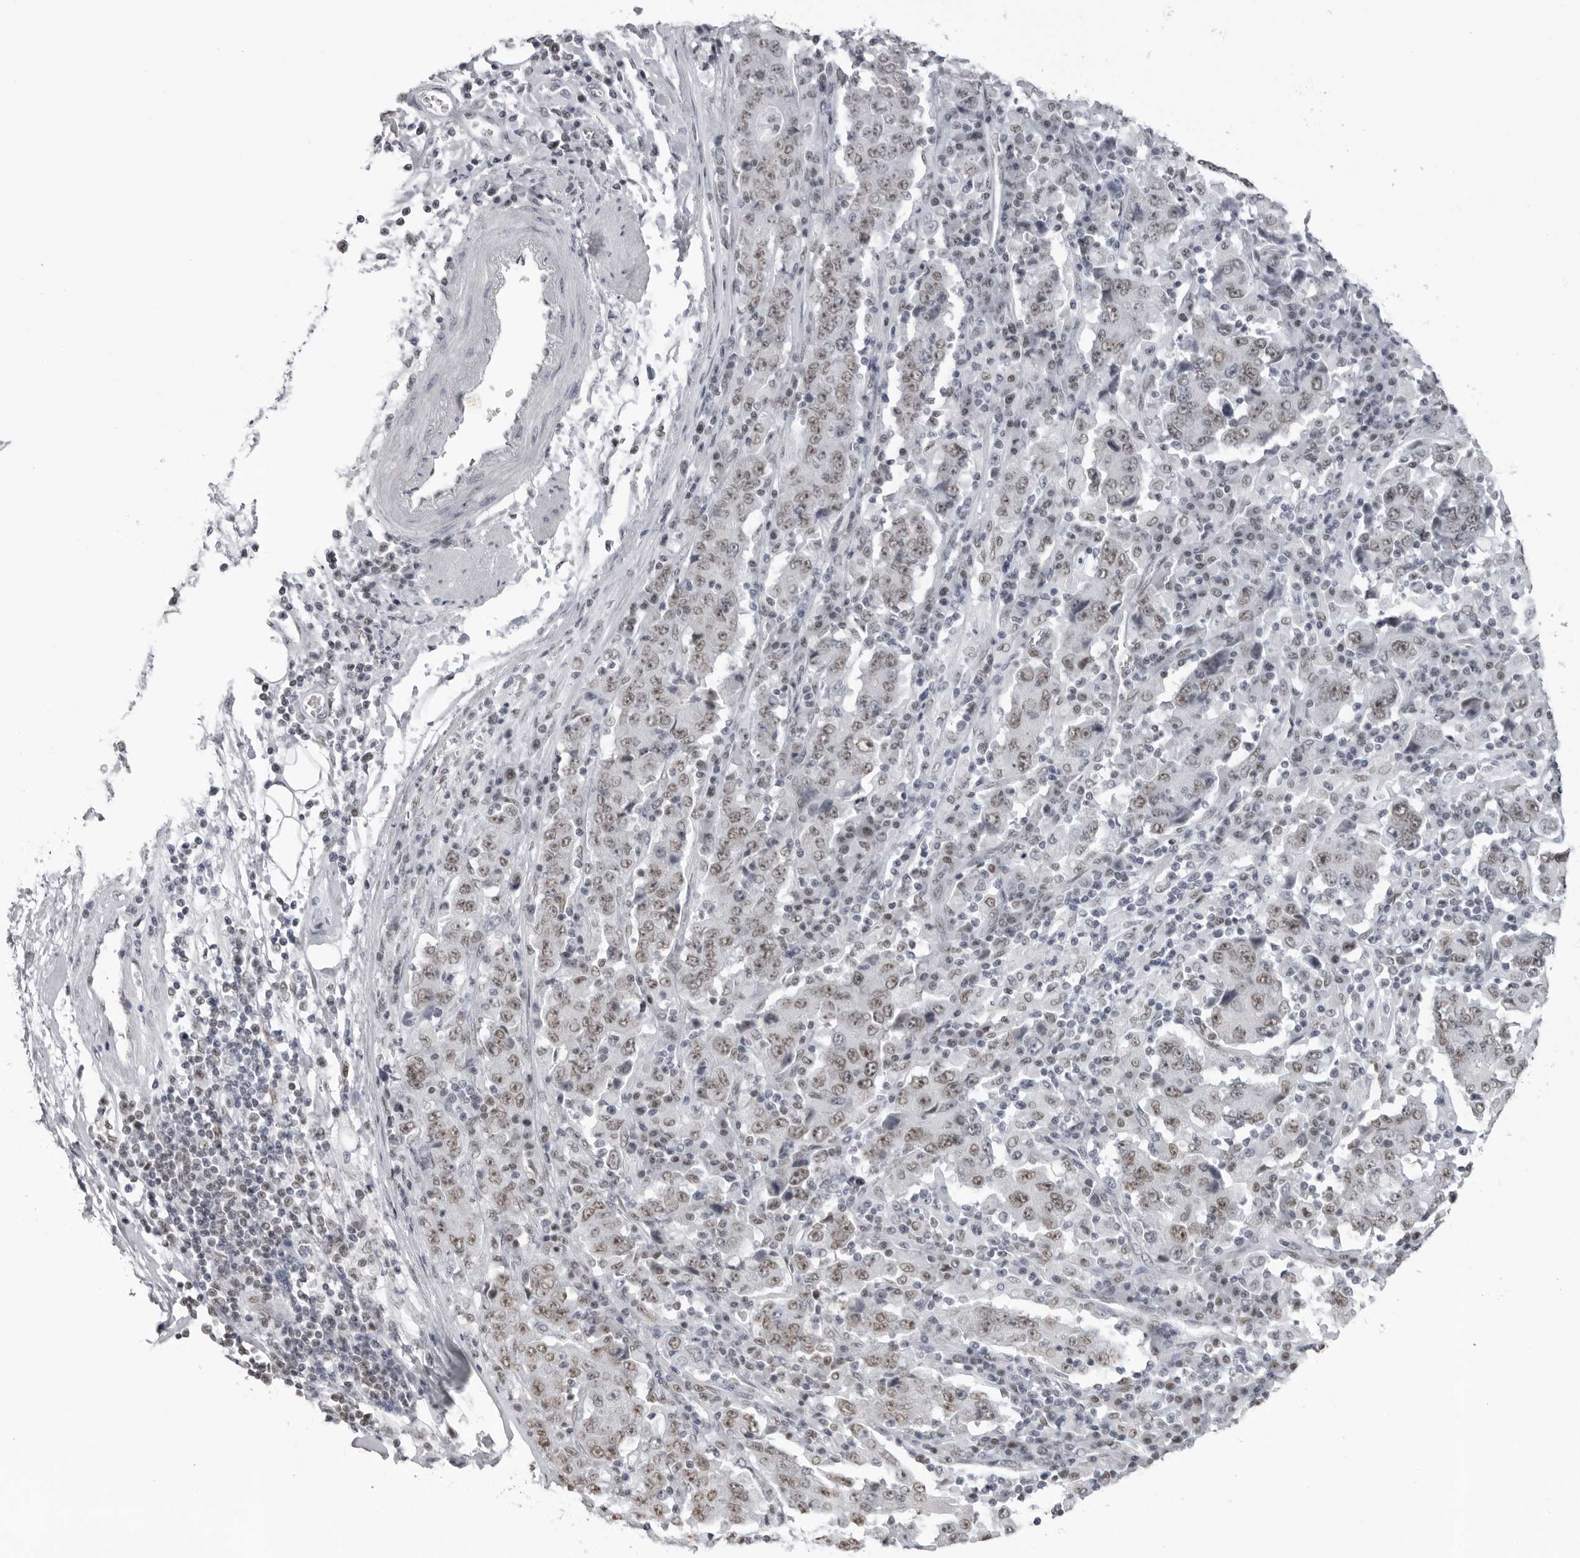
{"staining": {"intensity": "weak", "quantity": ">75%", "location": "nuclear"}, "tissue": "stomach cancer", "cell_type": "Tumor cells", "image_type": "cancer", "snomed": [{"axis": "morphology", "description": "Normal tissue, NOS"}, {"axis": "morphology", "description": "Adenocarcinoma, NOS"}, {"axis": "topography", "description": "Stomach, upper"}, {"axis": "topography", "description": "Stomach"}], "caption": "A brown stain labels weak nuclear staining of a protein in human stomach cancer (adenocarcinoma) tumor cells.", "gene": "ESPN", "patient": {"sex": "male", "age": 59}}